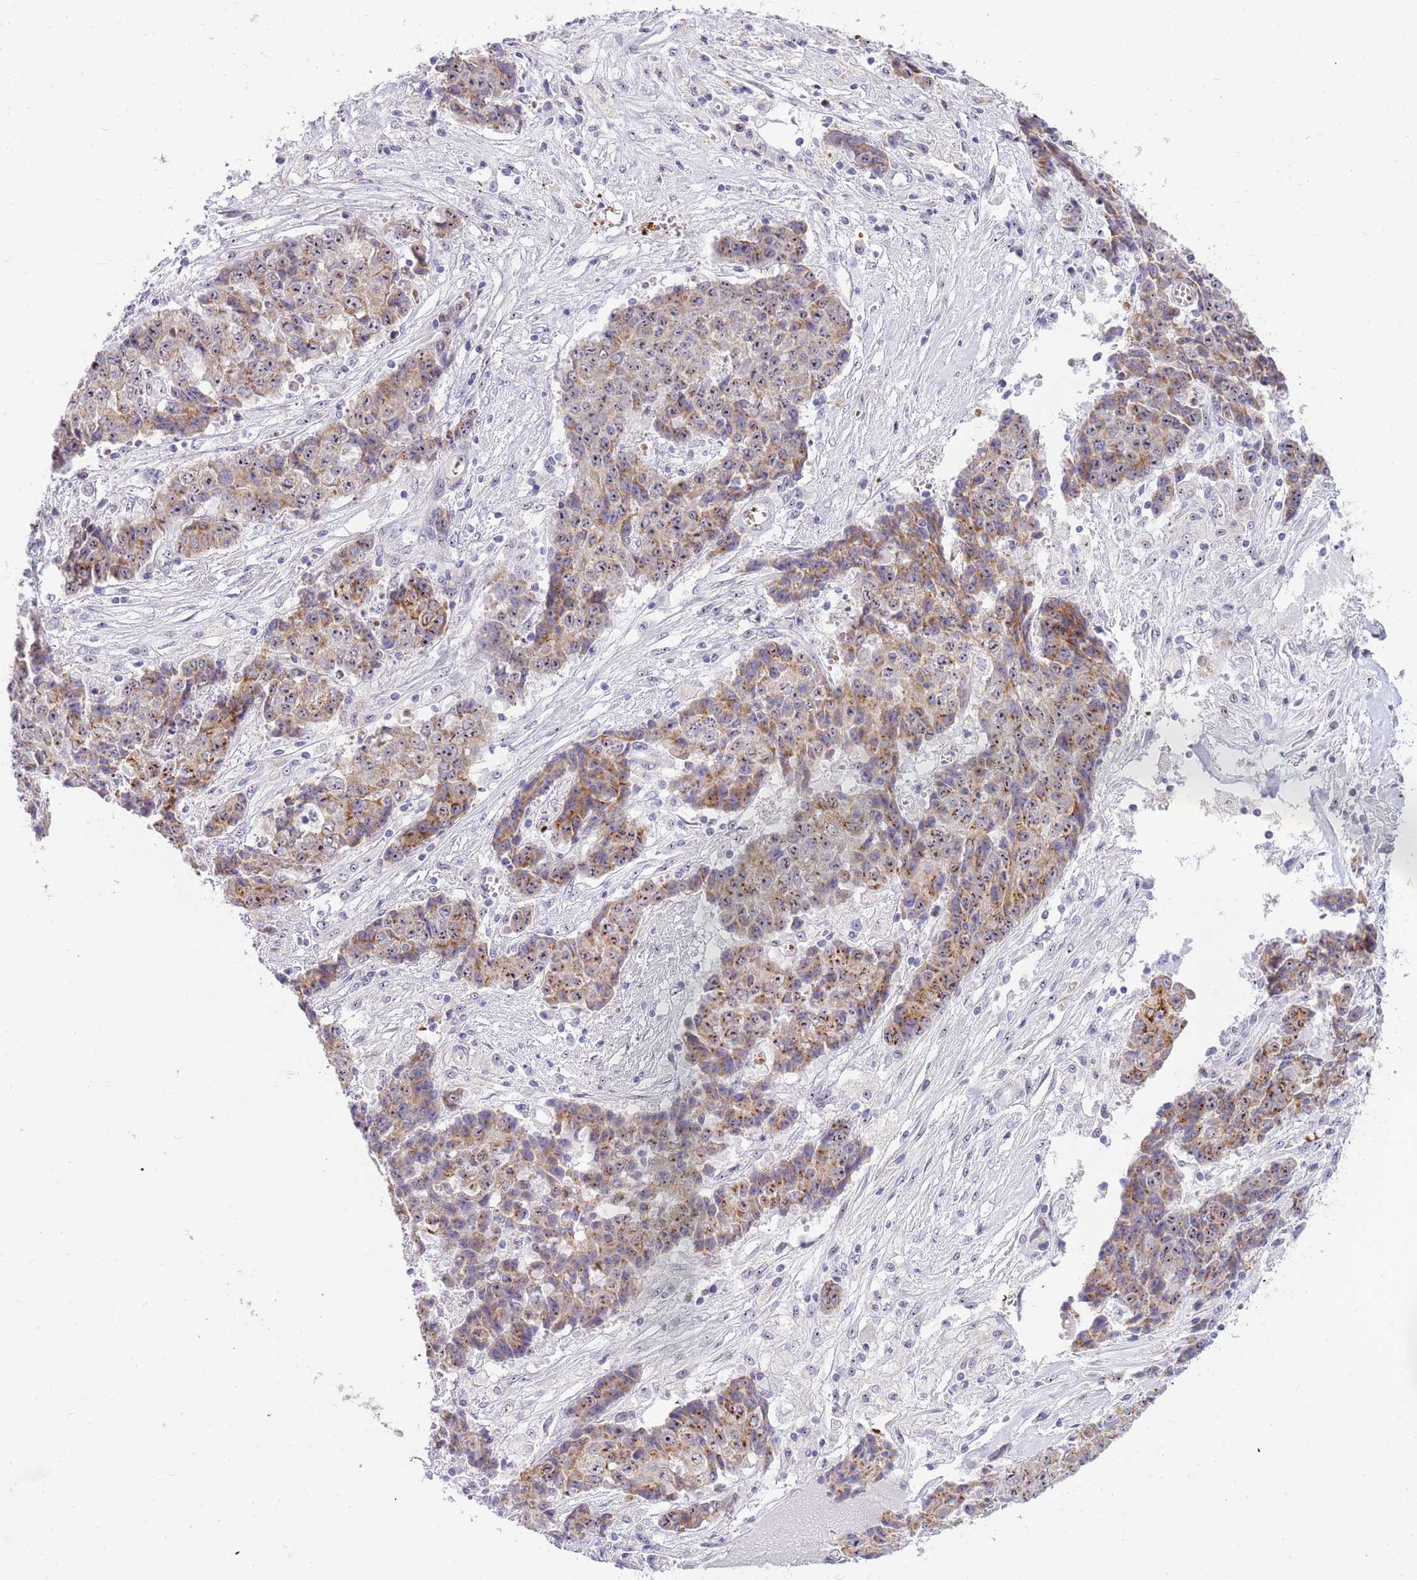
{"staining": {"intensity": "moderate", "quantity": ">75%", "location": "cytoplasmic/membranous,nuclear"}, "tissue": "ovarian cancer", "cell_type": "Tumor cells", "image_type": "cancer", "snomed": [{"axis": "morphology", "description": "Carcinoma, endometroid"}, {"axis": "topography", "description": "Ovary"}], "caption": "Ovarian cancer (endometroid carcinoma) stained for a protein reveals moderate cytoplasmic/membranous and nuclear positivity in tumor cells.", "gene": "DNAJA3", "patient": {"sex": "female", "age": 42}}